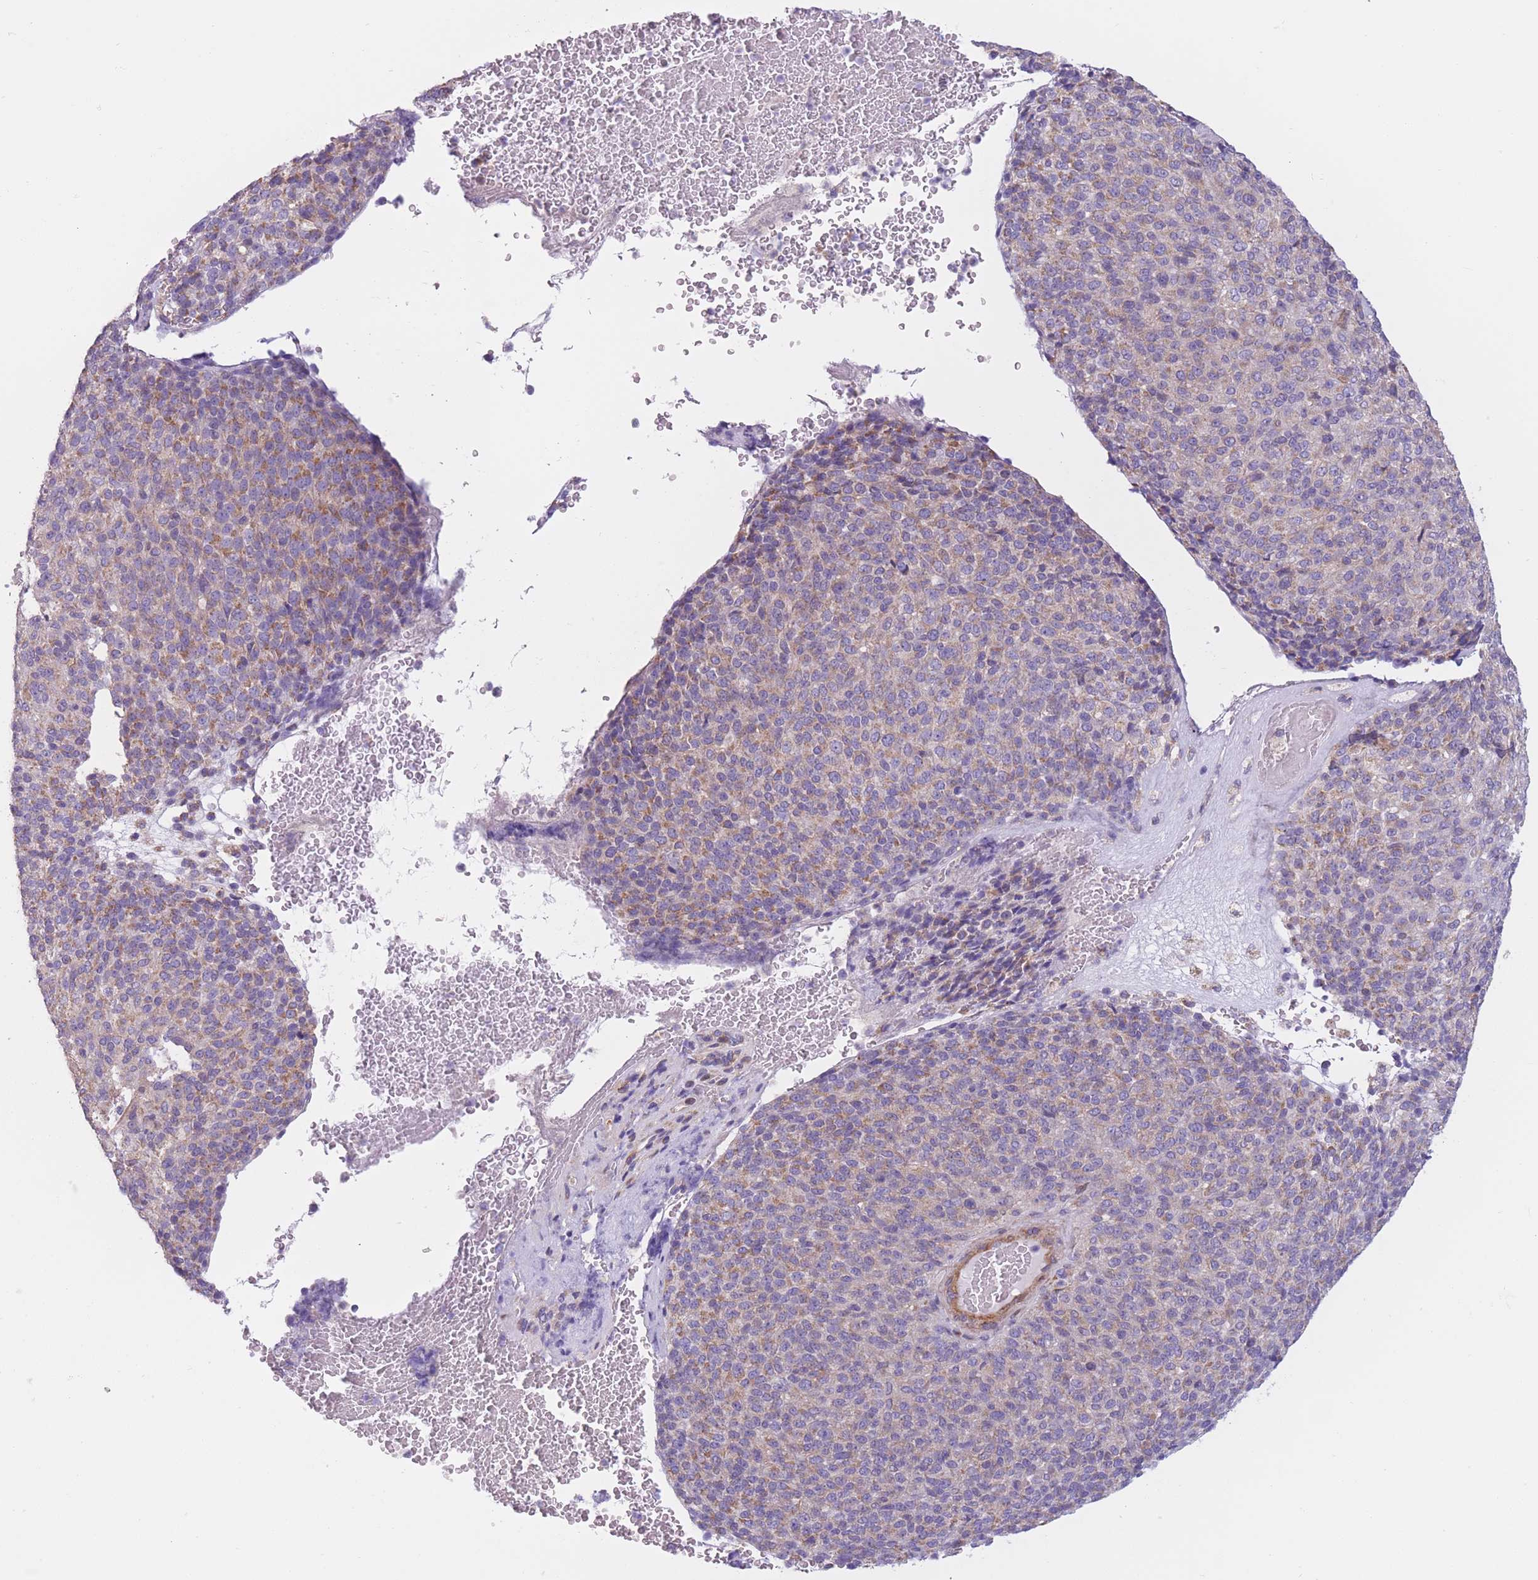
{"staining": {"intensity": "moderate", "quantity": "25%-75%", "location": "cytoplasmic/membranous"}, "tissue": "melanoma", "cell_type": "Tumor cells", "image_type": "cancer", "snomed": [{"axis": "morphology", "description": "Malignant melanoma, Metastatic site"}, {"axis": "topography", "description": "Brain"}], "caption": "Immunohistochemistry (IHC) histopathology image of neoplastic tissue: melanoma stained using immunohistochemistry shows medium levels of moderate protein expression localized specifically in the cytoplasmic/membranous of tumor cells, appearing as a cytoplasmic/membranous brown color.", "gene": "SERPINB3", "patient": {"sex": "female", "age": 56}}